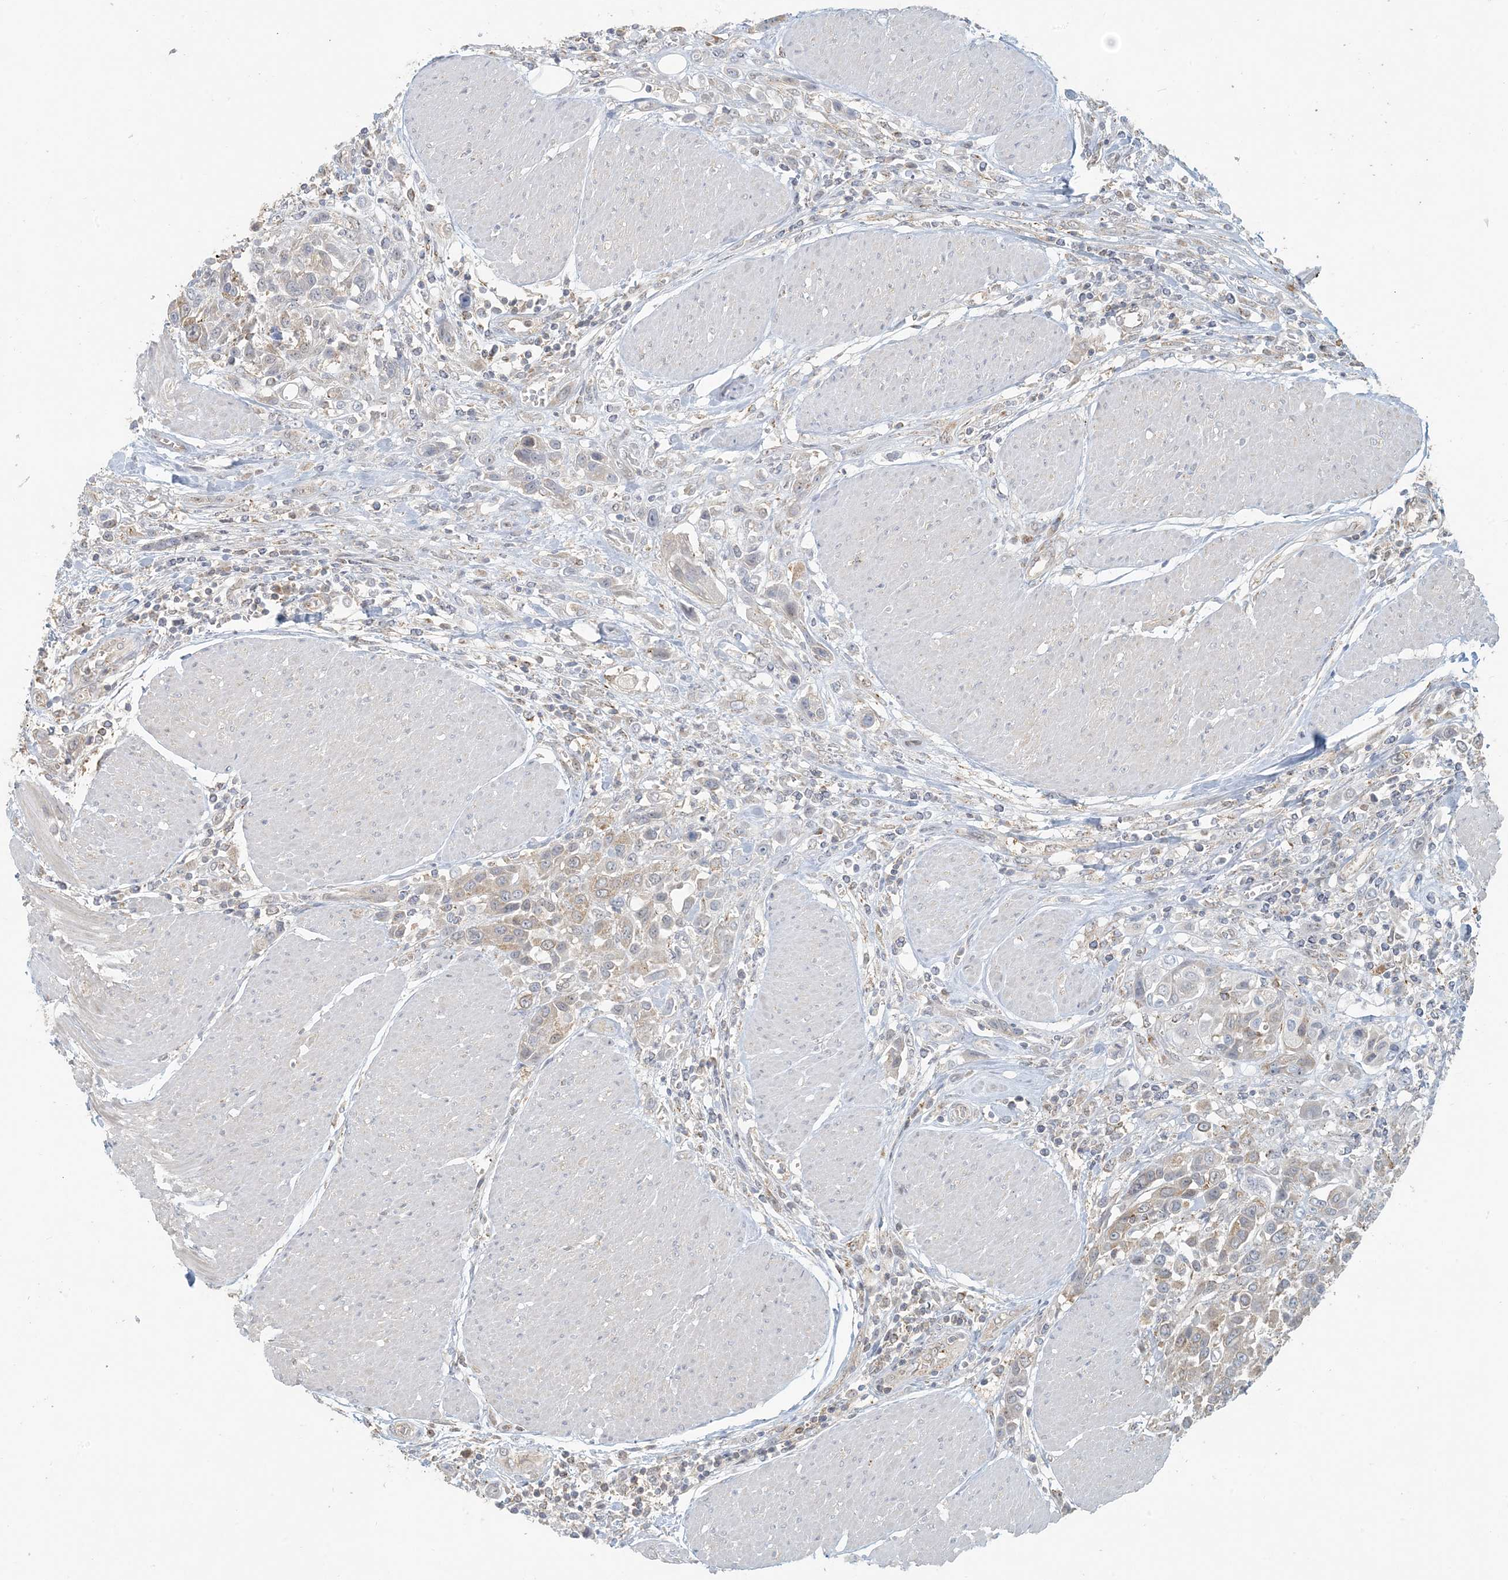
{"staining": {"intensity": "weak", "quantity": "<25%", "location": "cytoplasmic/membranous"}, "tissue": "urothelial cancer", "cell_type": "Tumor cells", "image_type": "cancer", "snomed": [{"axis": "morphology", "description": "Urothelial carcinoma, High grade"}, {"axis": "topography", "description": "Urinary bladder"}], "caption": "IHC of urothelial carcinoma (high-grade) displays no staining in tumor cells.", "gene": "HACL1", "patient": {"sex": "male", "age": 50}}